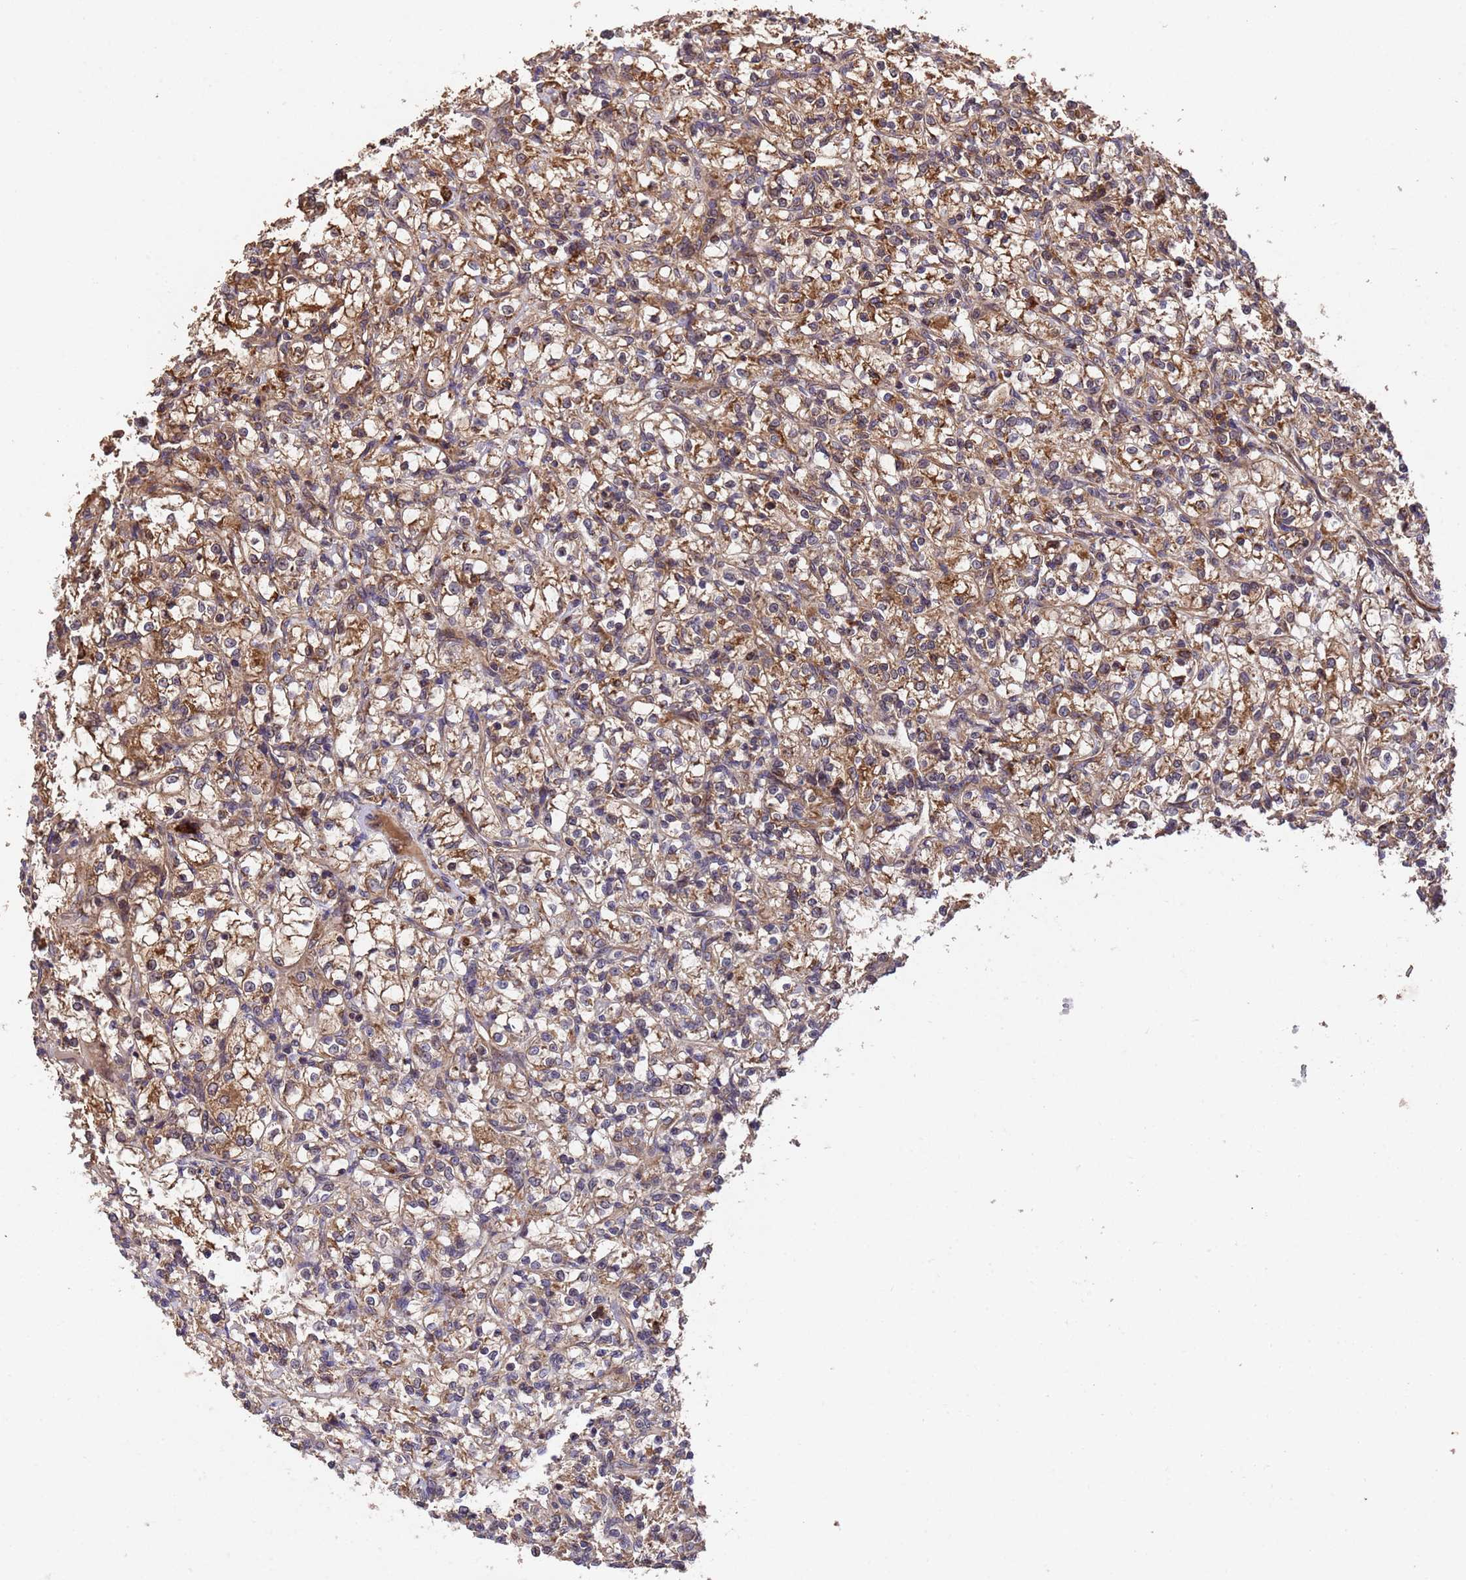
{"staining": {"intensity": "strong", "quantity": ">75%", "location": "cytoplasmic/membranous"}, "tissue": "renal cancer", "cell_type": "Tumor cells", "image_type": "cancer", "snomed": [{"axis": "morphology", "description": "Adenocarcinoma, NOS"}, {"axis": "topography", "description": "Kidney"}], "caption": "The photomicrograph displays staining of adenocarcinoma (renal), revealing strong cytoplasmic/membranous protein staining (brown color) within tumor cells.", "gene": "TSR3", "patient": {"sex": "female", "age": 69}}